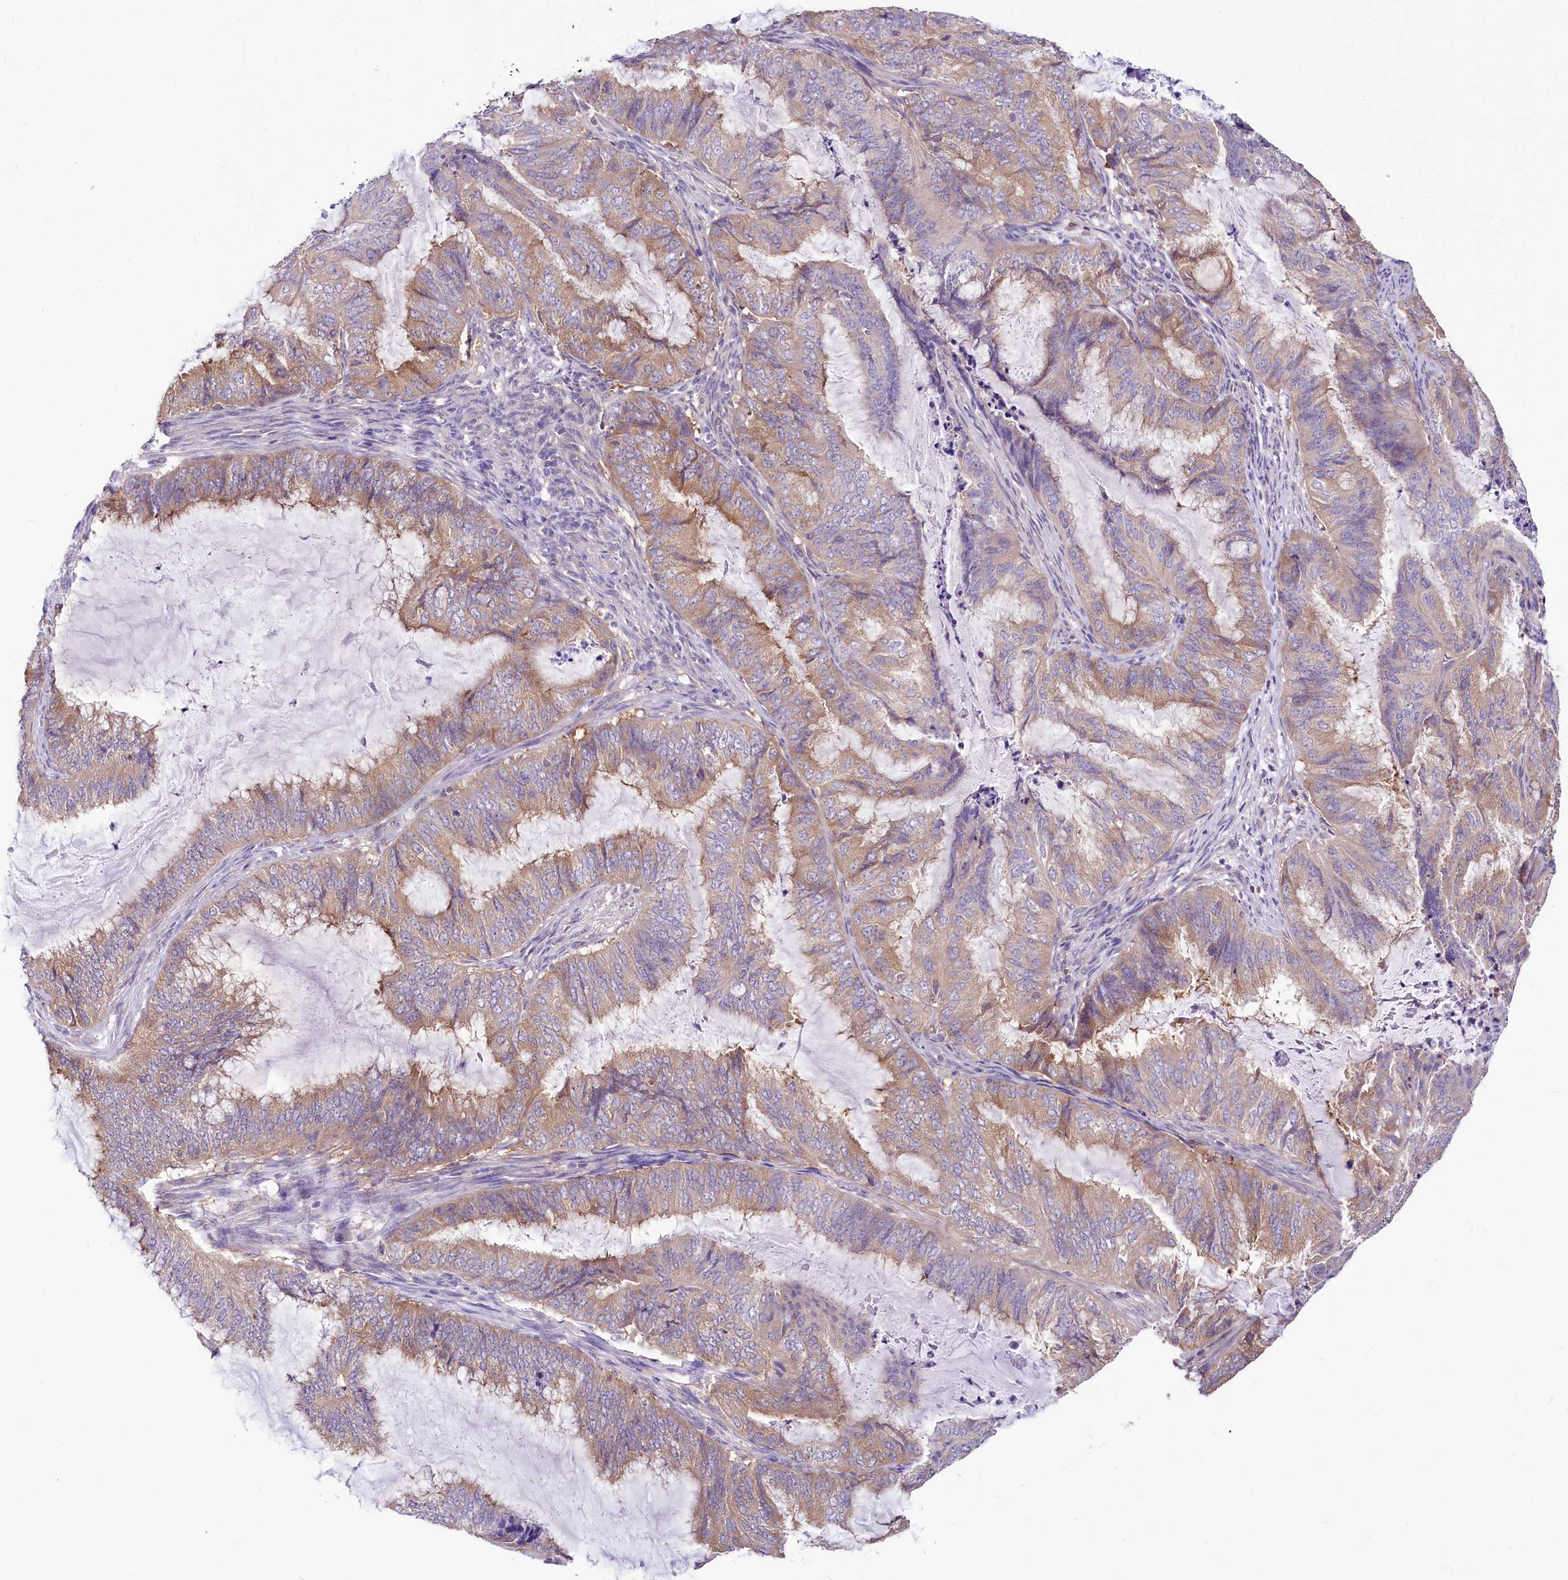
{"staining": {"intensity": "weak", "quantity": "25%-75%", "location": "cytoplasmic/membranous"}, "tissue": "endometrial cancer", "cell_type": "Tumor cells", "image_type": "cancer", "snomed": [{"axis": "morphology", "description": "Adenocarcinoma, NOS"}, {"axis": "topography", "description": "Endometrium"}], "caption": "Adenocarcinoma (endometrial) stained for a protein (brown) shows weak cytoplasmic/membranous positive expression in approximately 25%-75% of tumor cells.", "gene": "ABHD5", "patient": {"sex": "female", "age": 51}}